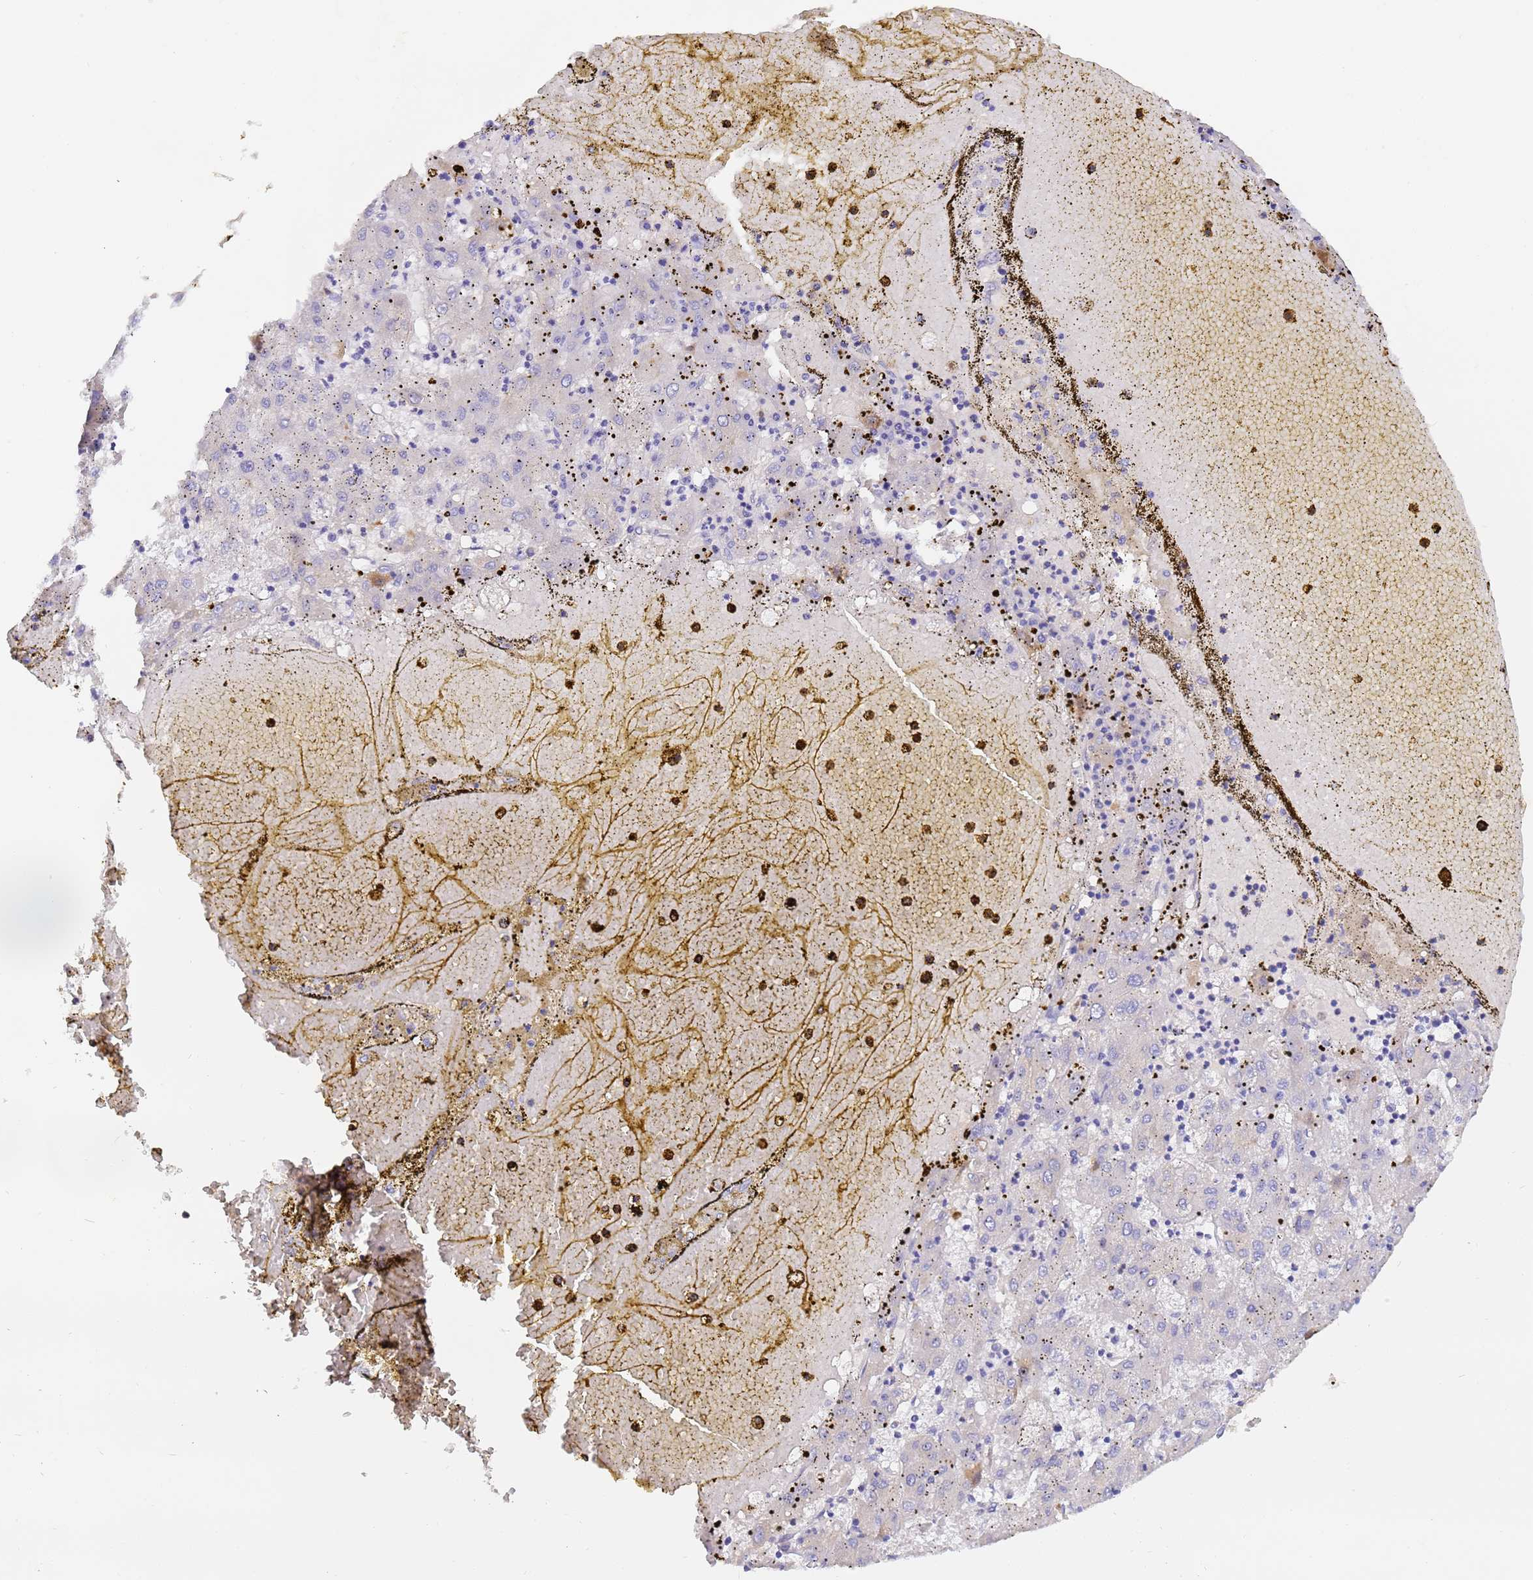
{"staining": {"intensity": "negative", "quantity": "none", "location": "none"}, "tissue": "liver cancer", "cell_type": "Tumor cells", "image_type": "cancer", "snomed": [{"axis": "morphology", "description": "Carcinoma, Hepatocellular, NOS"}, {"axis": "topography", "description": "Liver"}], "caption": "Immunohistochemical staining of human liver hepatocellular carcinoma reveals no significant positivity in tumor cells. (DAB immunohistochemistry with hematoxylin counter stain).", "gene": "CFHR2", "patient": {"sex": "male", "age": 72}}